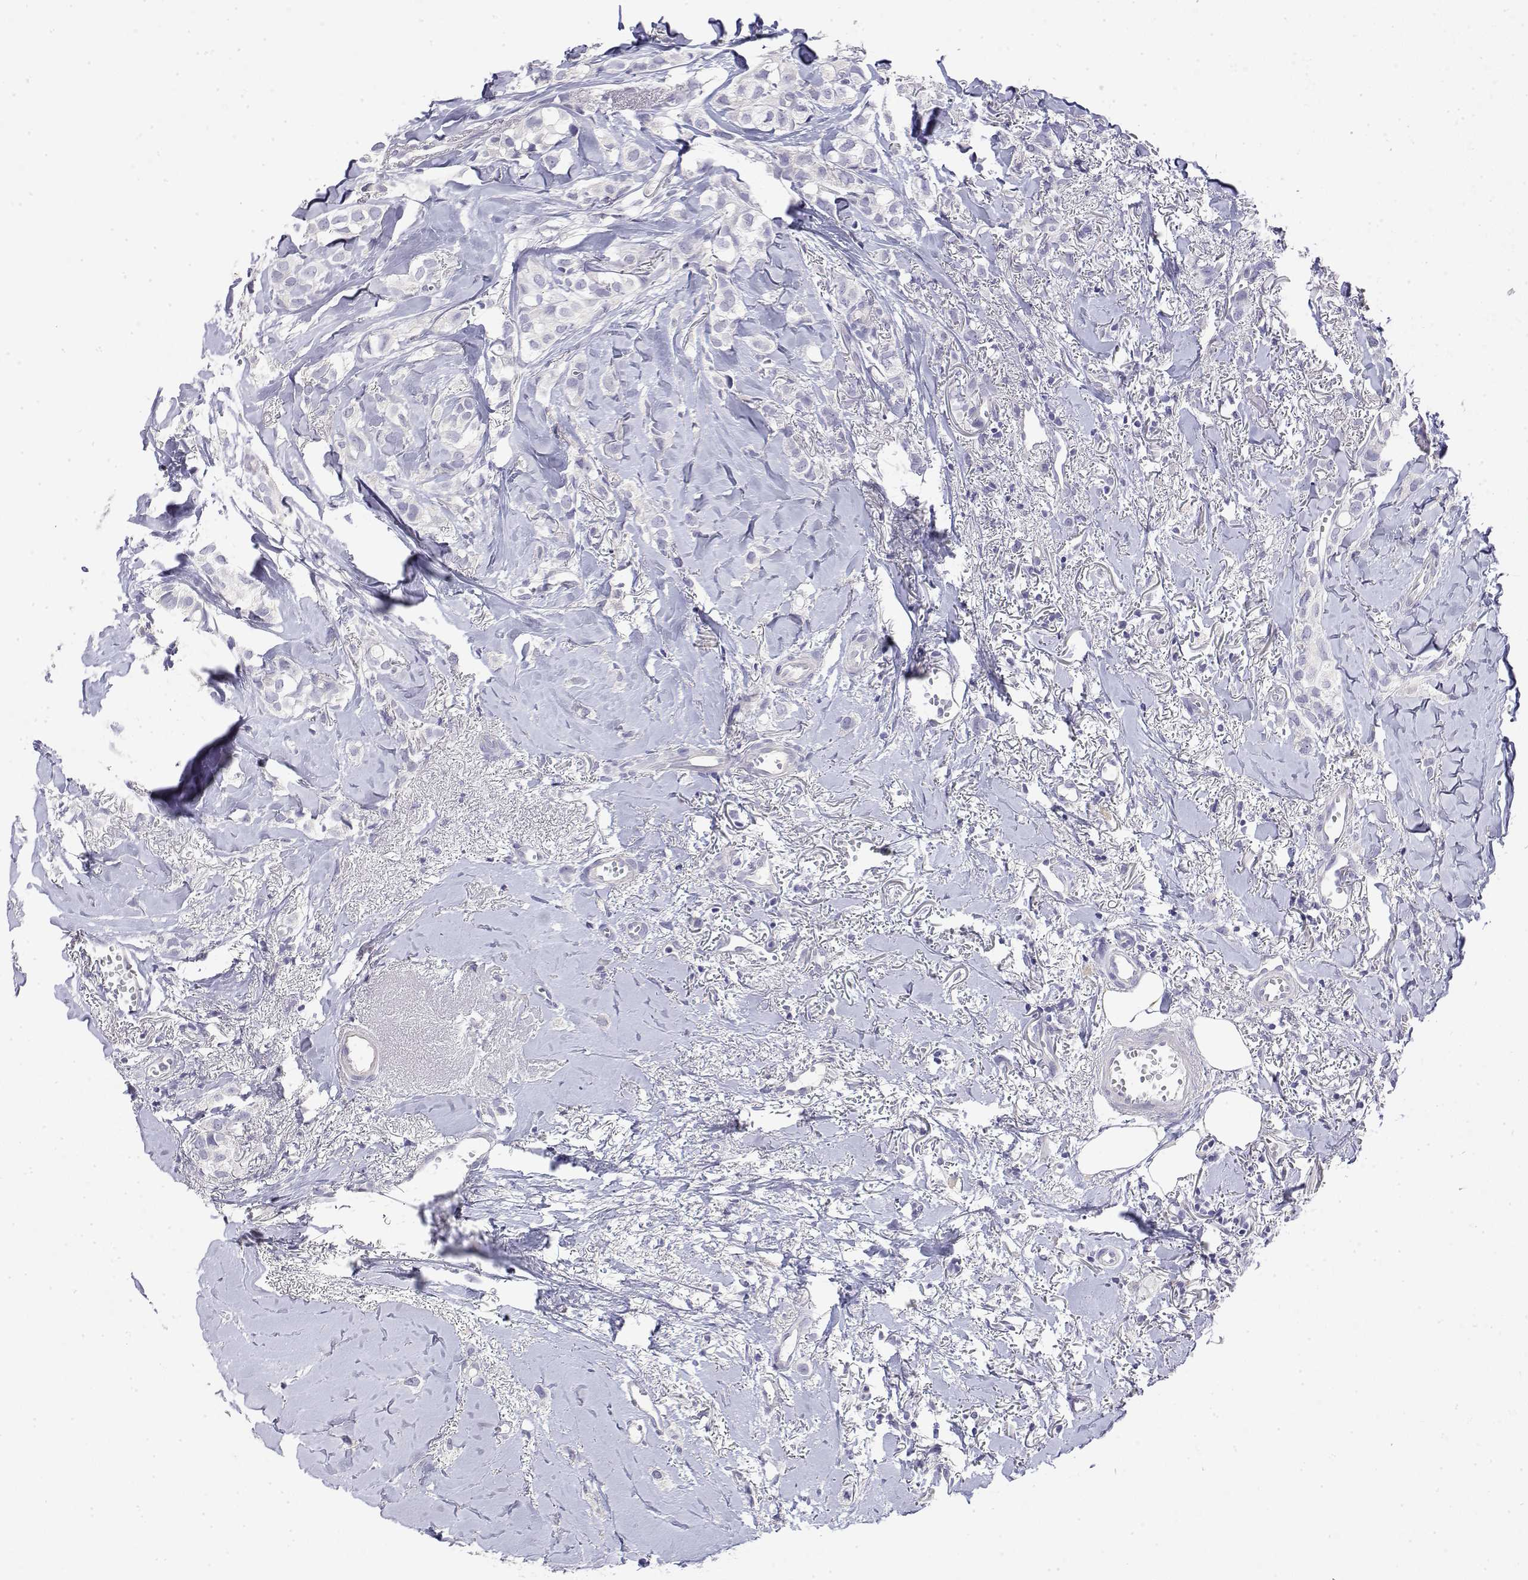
{"staining": {"intensity": "negative", "quantity": "none", "location": "none"}, "tissue": "breast cancer", "cell_type": "Tumor cells", "image_type": "cancer", "snomed": [{"axis": "morphology", "description": "Duct carcinoma"}, {"axis": "topography", "description": "Breast"}], "caption": "Image shows no protein positivity in tumor cells of invasive ductal carcinoma (breast) tissue.", "gene": "LY6D", "patient": {"sex": "female", "age": 85}}